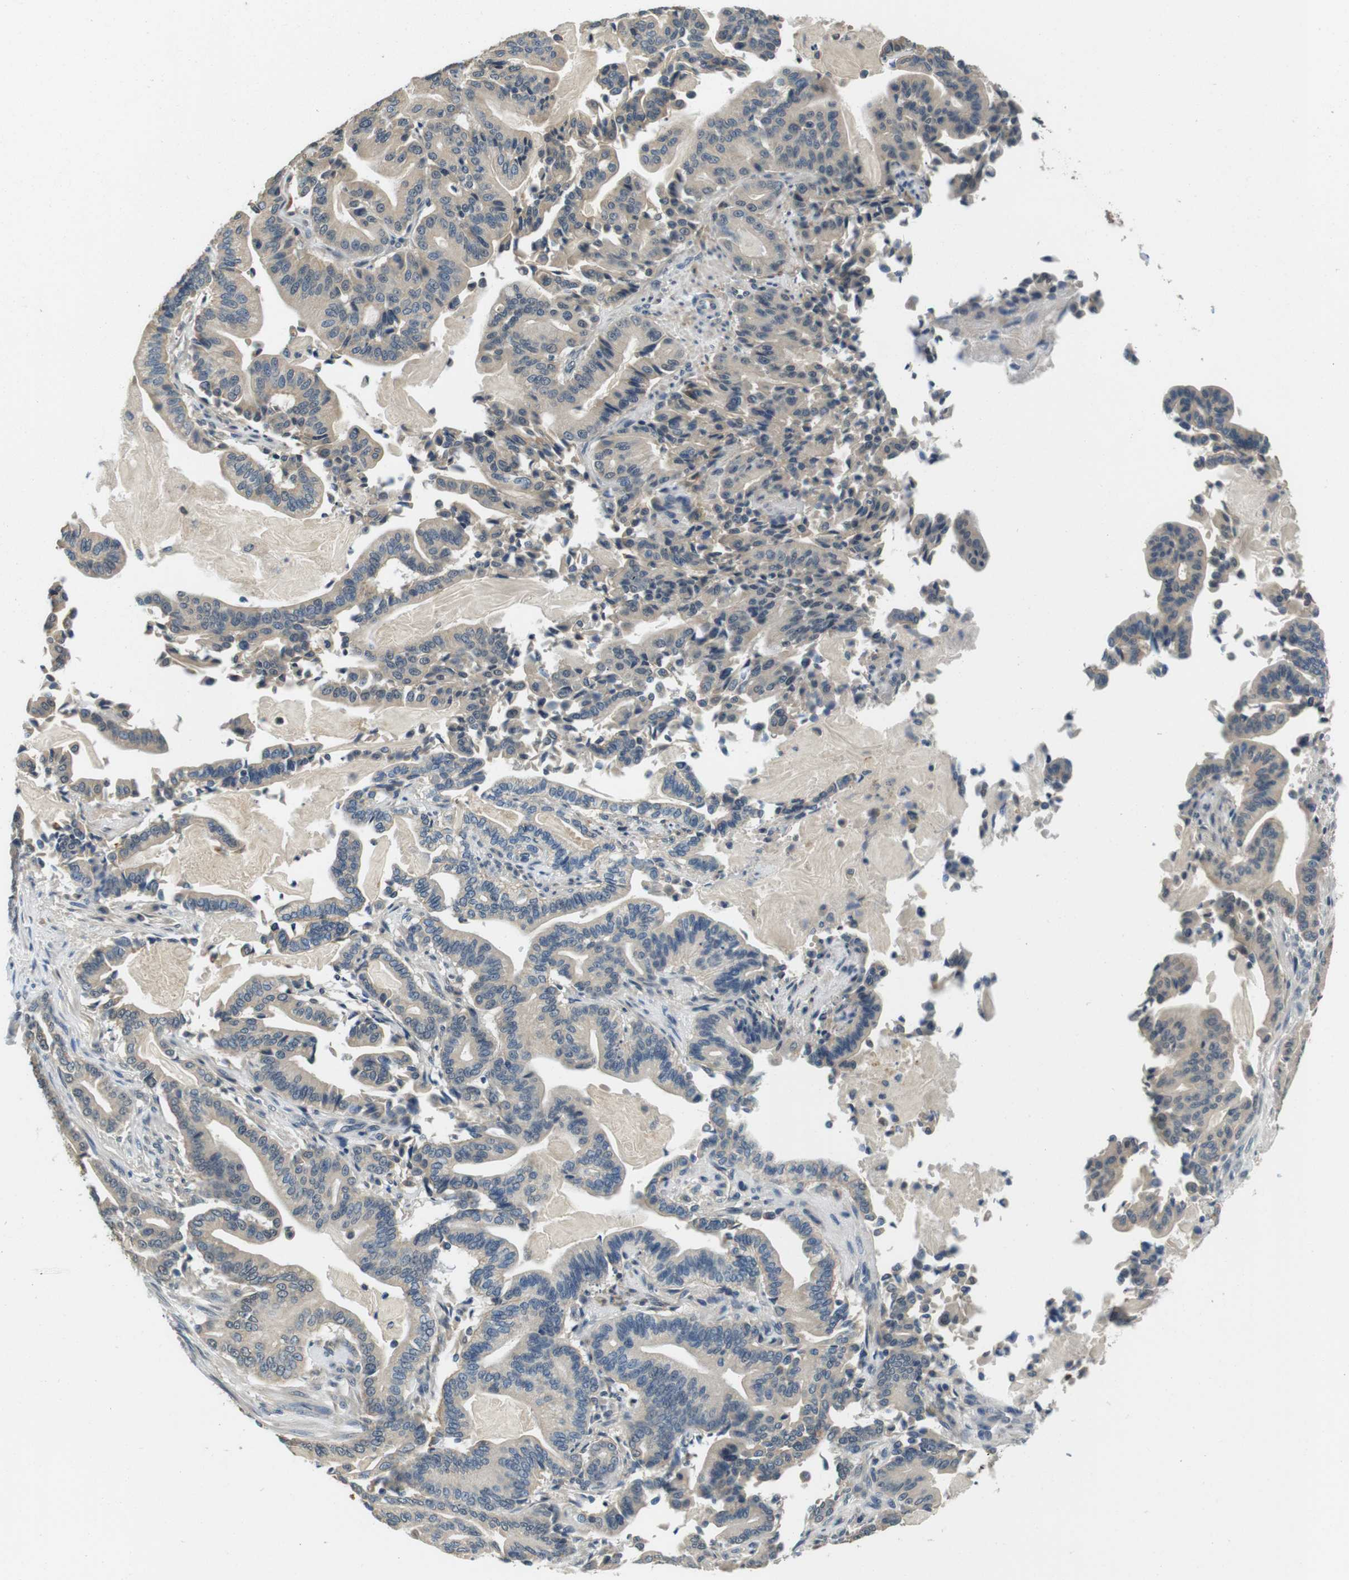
{"staining": {"intensity": "weak", "quantity": "25%-75%", "location": "cytoplasmic/membranous"}, "tissue": "pancreatic cancer", "cell_type": "Tumor cells", "image_type": "cancer", "snomed": [{"axis": "morphology", "description": "Normal tissue, NOS"}, {"axis": "morphology", "description": "Adenocarcinoma, NOS"}, {"axis": "topography", "description": "Pancreas"}], "caption": "High-magnification brightfield microscopy of pancreatic cancer stained with DAB (3,3'-diaminobenzidine) (brown) and counterstained with hematoxylin (blue). tumor cells exhibit weak cytoplasmic/membranous positivity is seen in about25%-75% of cells. The staining is performed using DAB (3,3'-diaminobenzidine) brown chromogen to label protein expression. The nuclei are counter-stained blue using hematoxylin.", "gene": "DTNA", "patient": {"sex": "male", "age": 63}}